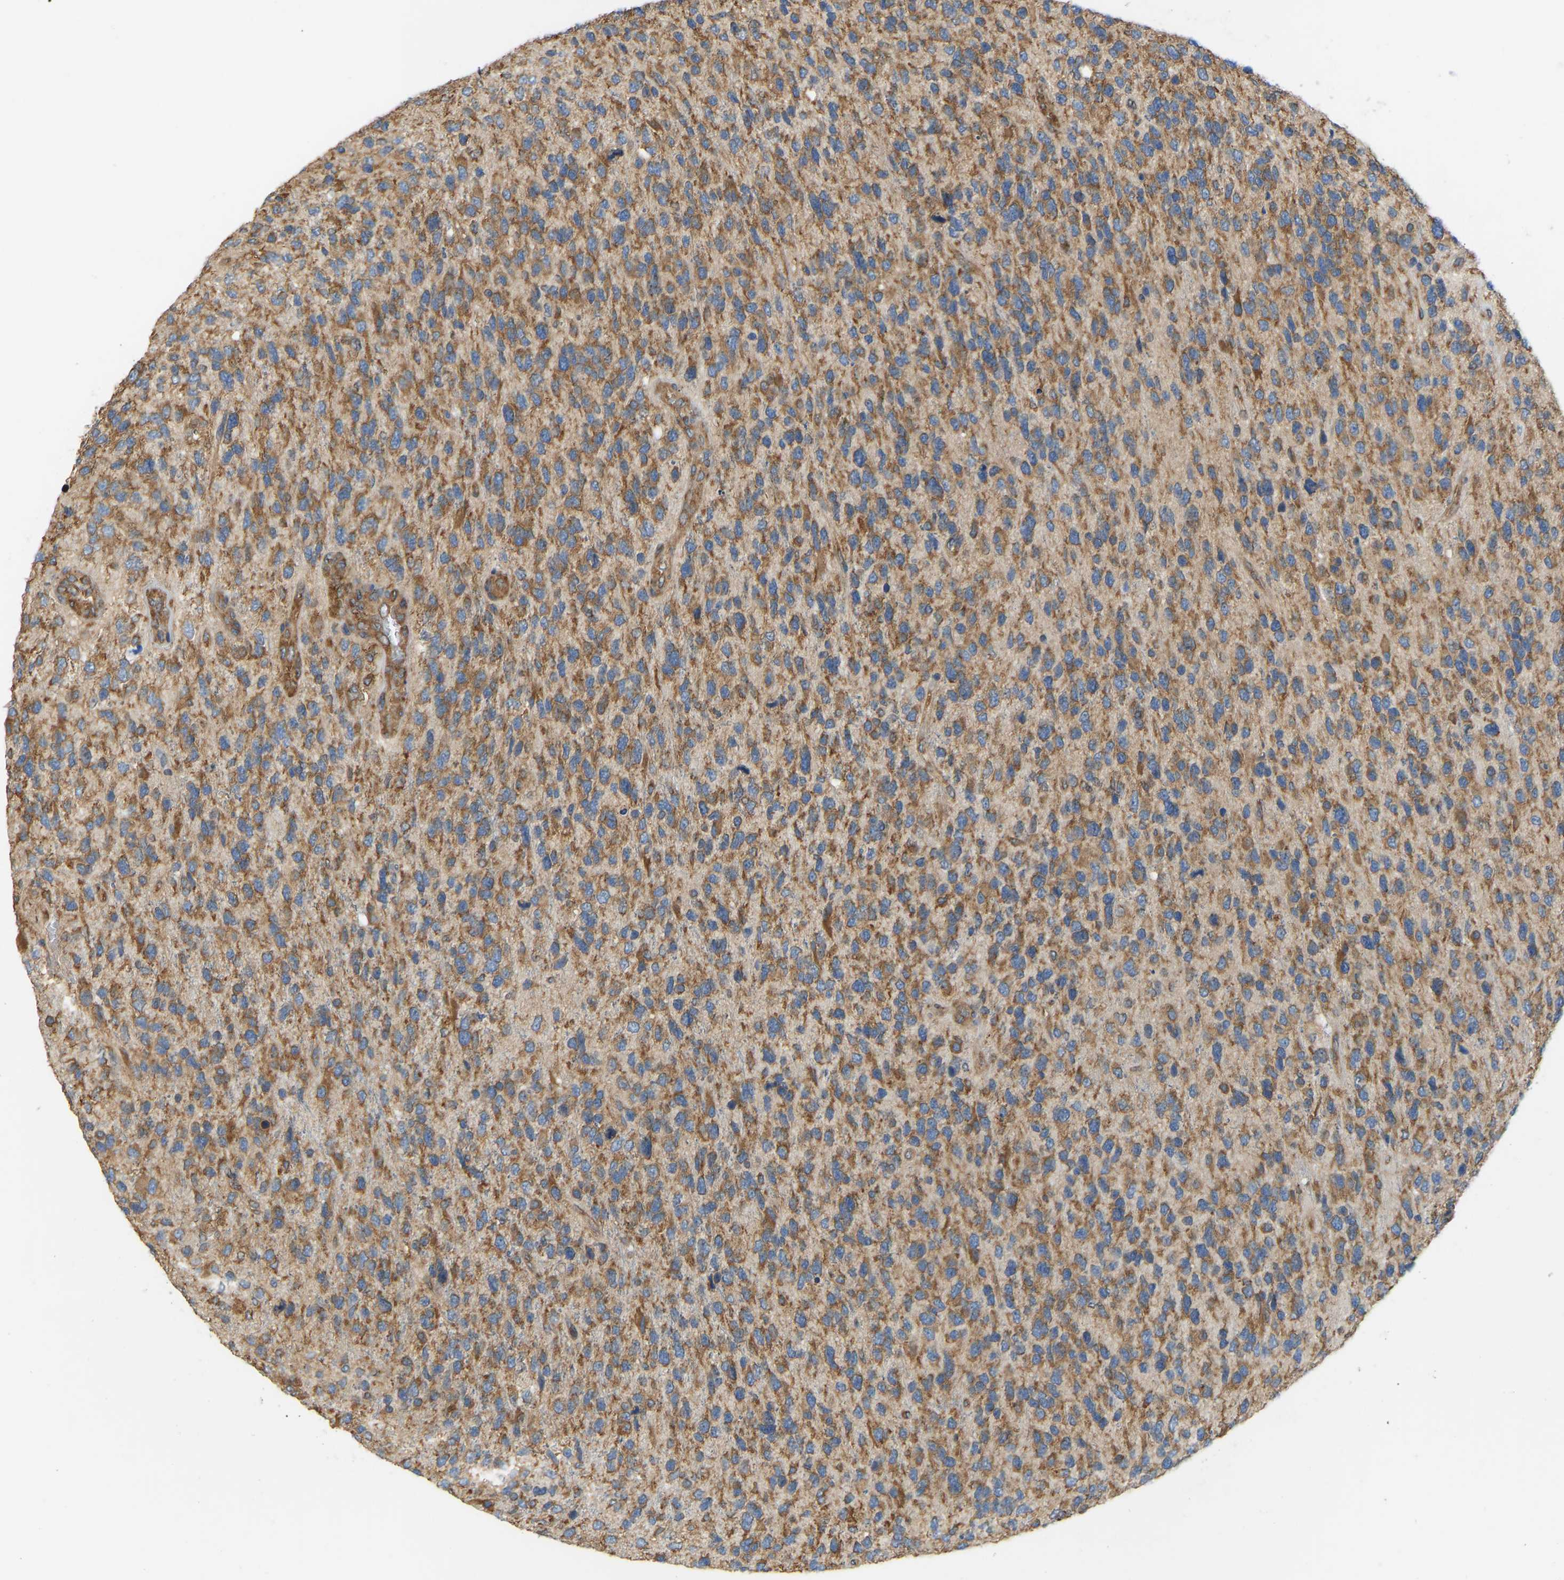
{"staining": {"intensity": "moderate", "quantity": ">75%", "location": "cytoplasmic/membranous"}, "tissue": "glioma", "cell_type": "Tumor cells", "image_type": "cancer", "snomed": [{"axis": "morphology", "description": "Glioma, malignant, High grade"}, {"axis": "topography", "description": "Brain"}], "caption": "Approximately >75% of tumor cells in human malignant glioma (high-grade) demonstrate moderate cytoplasmic/membranous protein expression as visualized by brown immunohistochemical staining.", "gene": "RPS6KB2", "patient": {"sex": "female", "age": 58}}